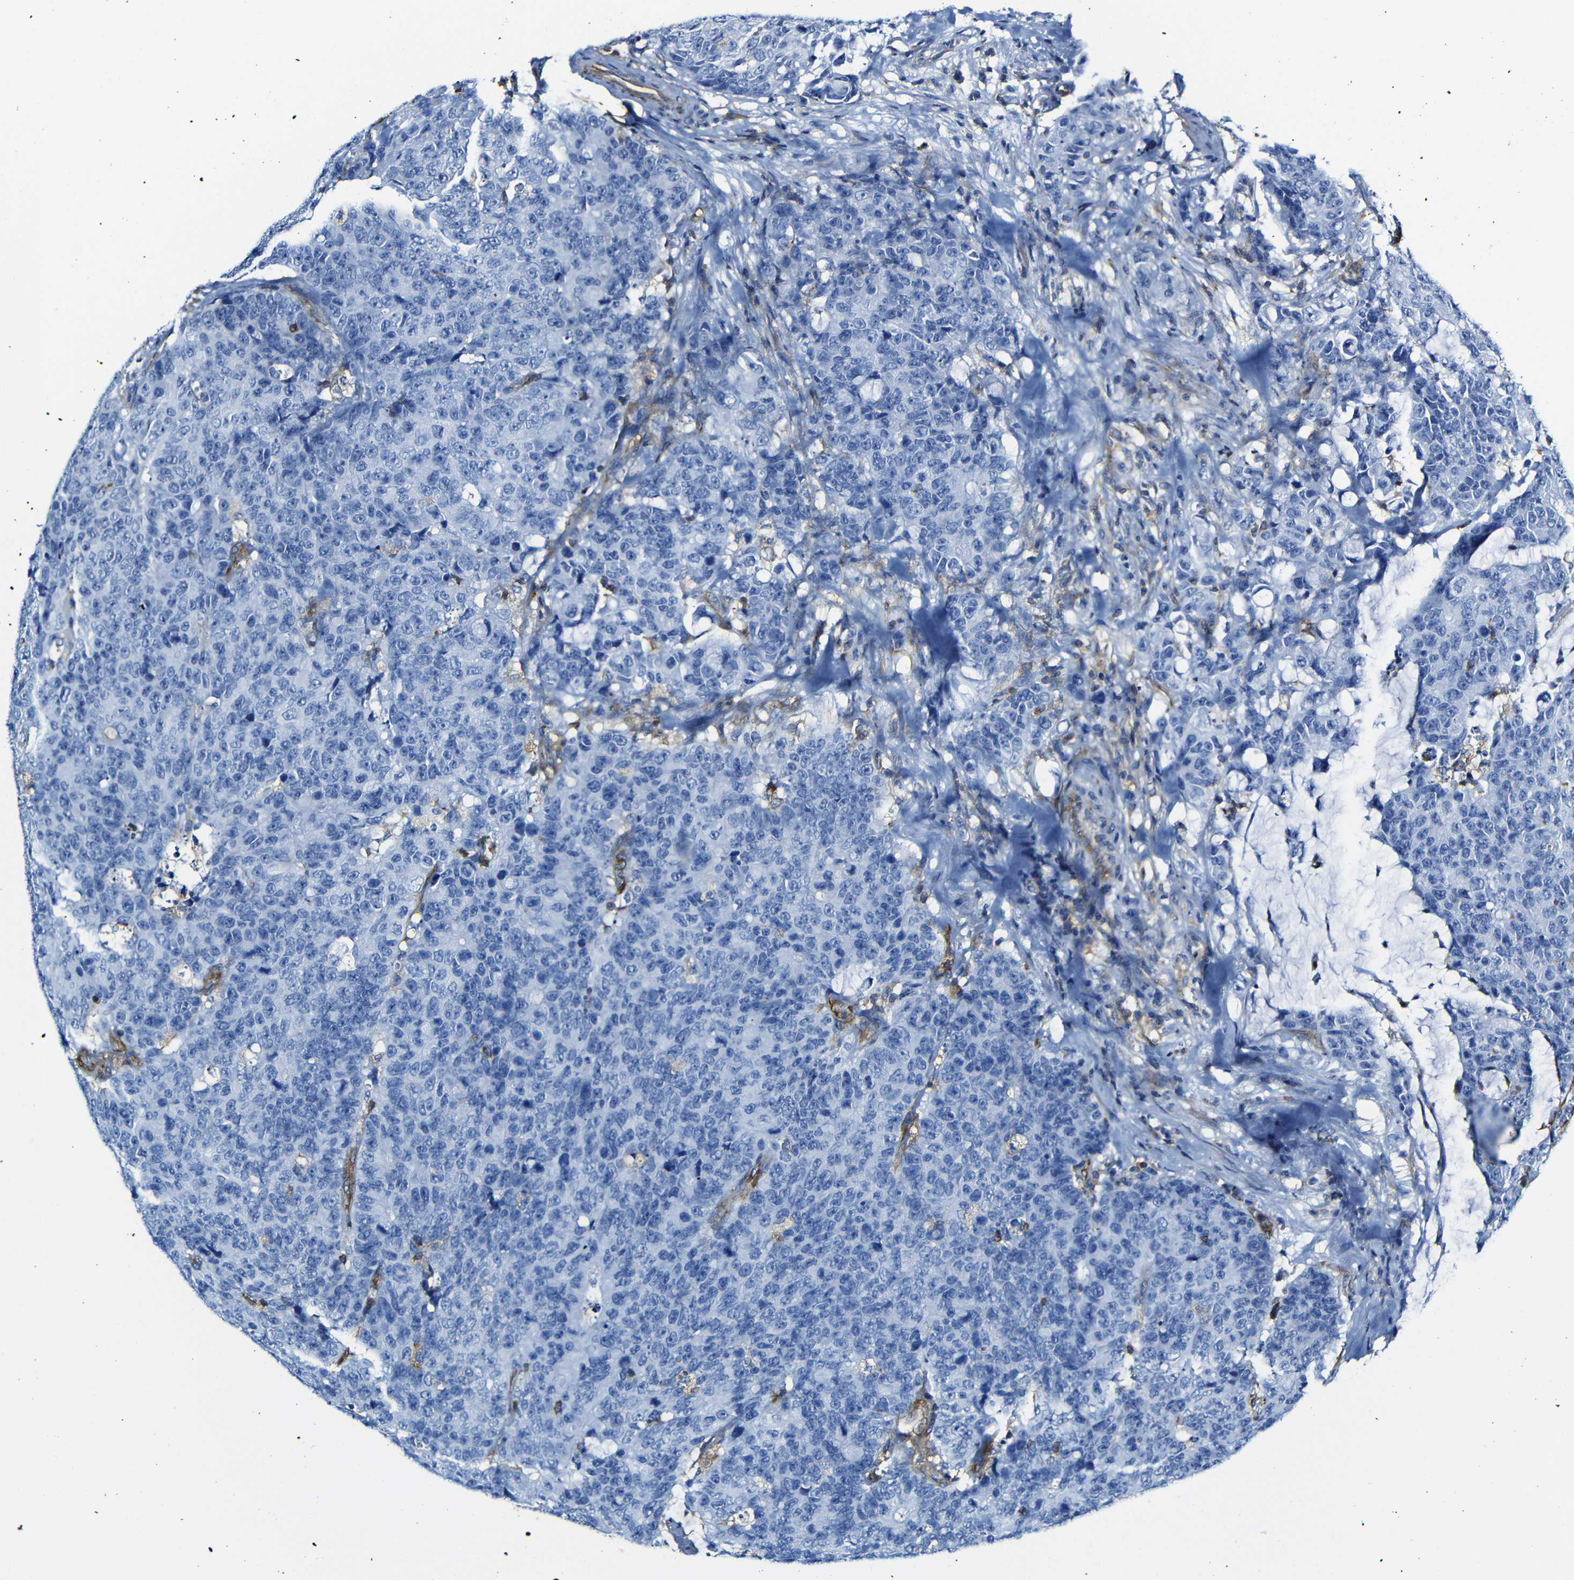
{"staining": {"intensity": "negative", "quantity": "none", "location": "none"}, "tissue": "colorectal cancer", "cell_type": "Tumor cells", "image_type": "cancer", "snomed": [{"axis": "morphology", "description": "Adenocarcinoma, NOS"}, {"axis": "topography", "description": "Colon"}], "caption": "This is a micrograph of immunohistochemistry staining of adenocarcinoma (colorectal), which shows no positivity in tumor cells.", "gene": "MSN", "patient": {"sex": "female", "age": 86}}